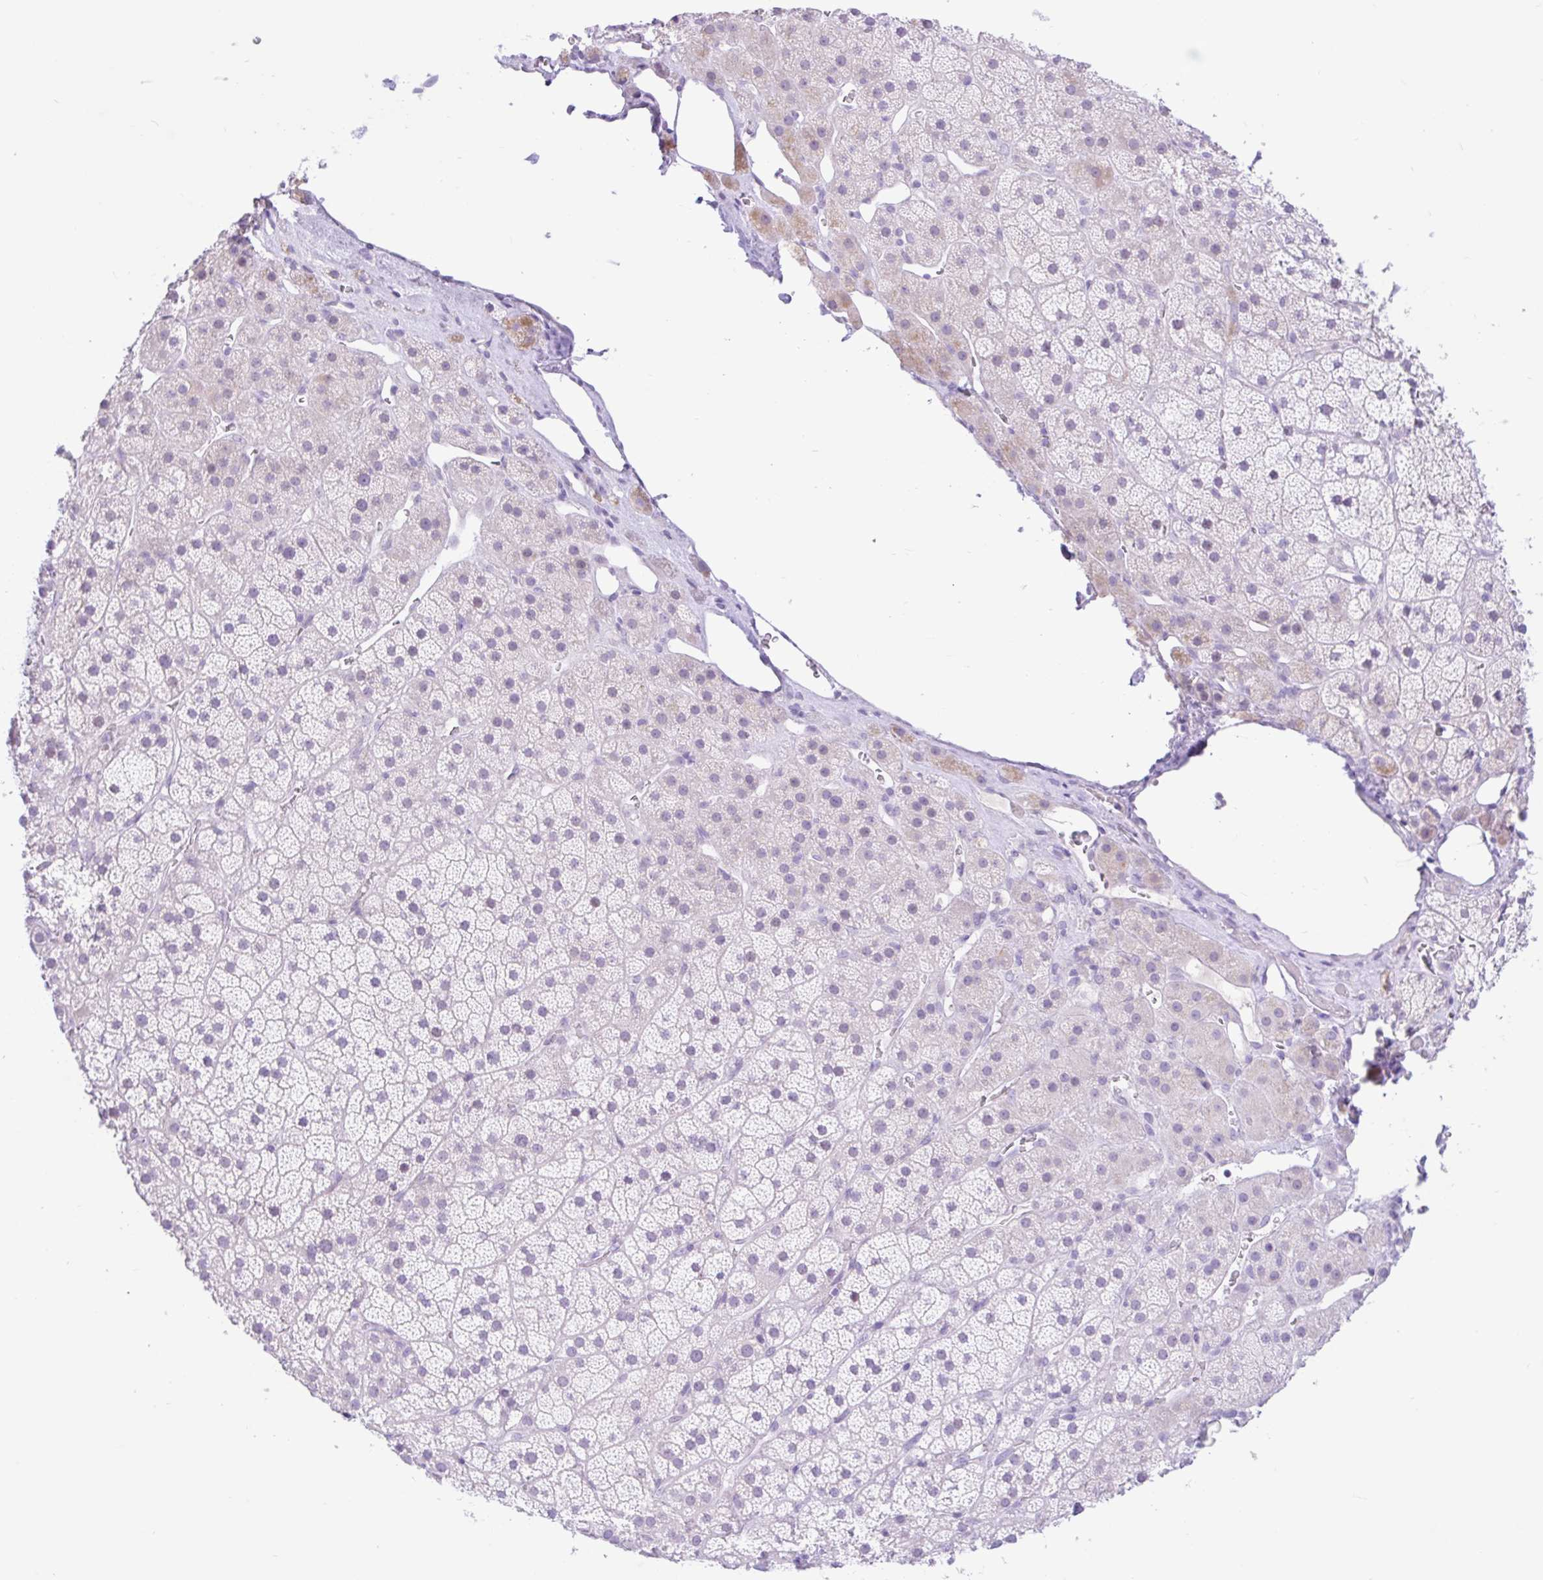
{"staining": {"intensity": "negative", "quantity": "none", "location": "none"}, "tissue": "adrenal gland", "cell_type": "Glandular cells", "image_type": "normal", "snomed": [{"axis": "morphology", "description": "Normal tissue, NOS"}, {"axis": "topography", "description": "Adrenal gland"}], "caption": "High power microscopy image of an immunohistochemistry histopathology image of normal adrenal gland, revealing no significant positivity in glandular cells. (DAB (3,3'-diaminobenzidine) IHC with hematoxylin counter stain).", "gene": "ZNF101", "patient": {"sex": "male", "age": 57}}